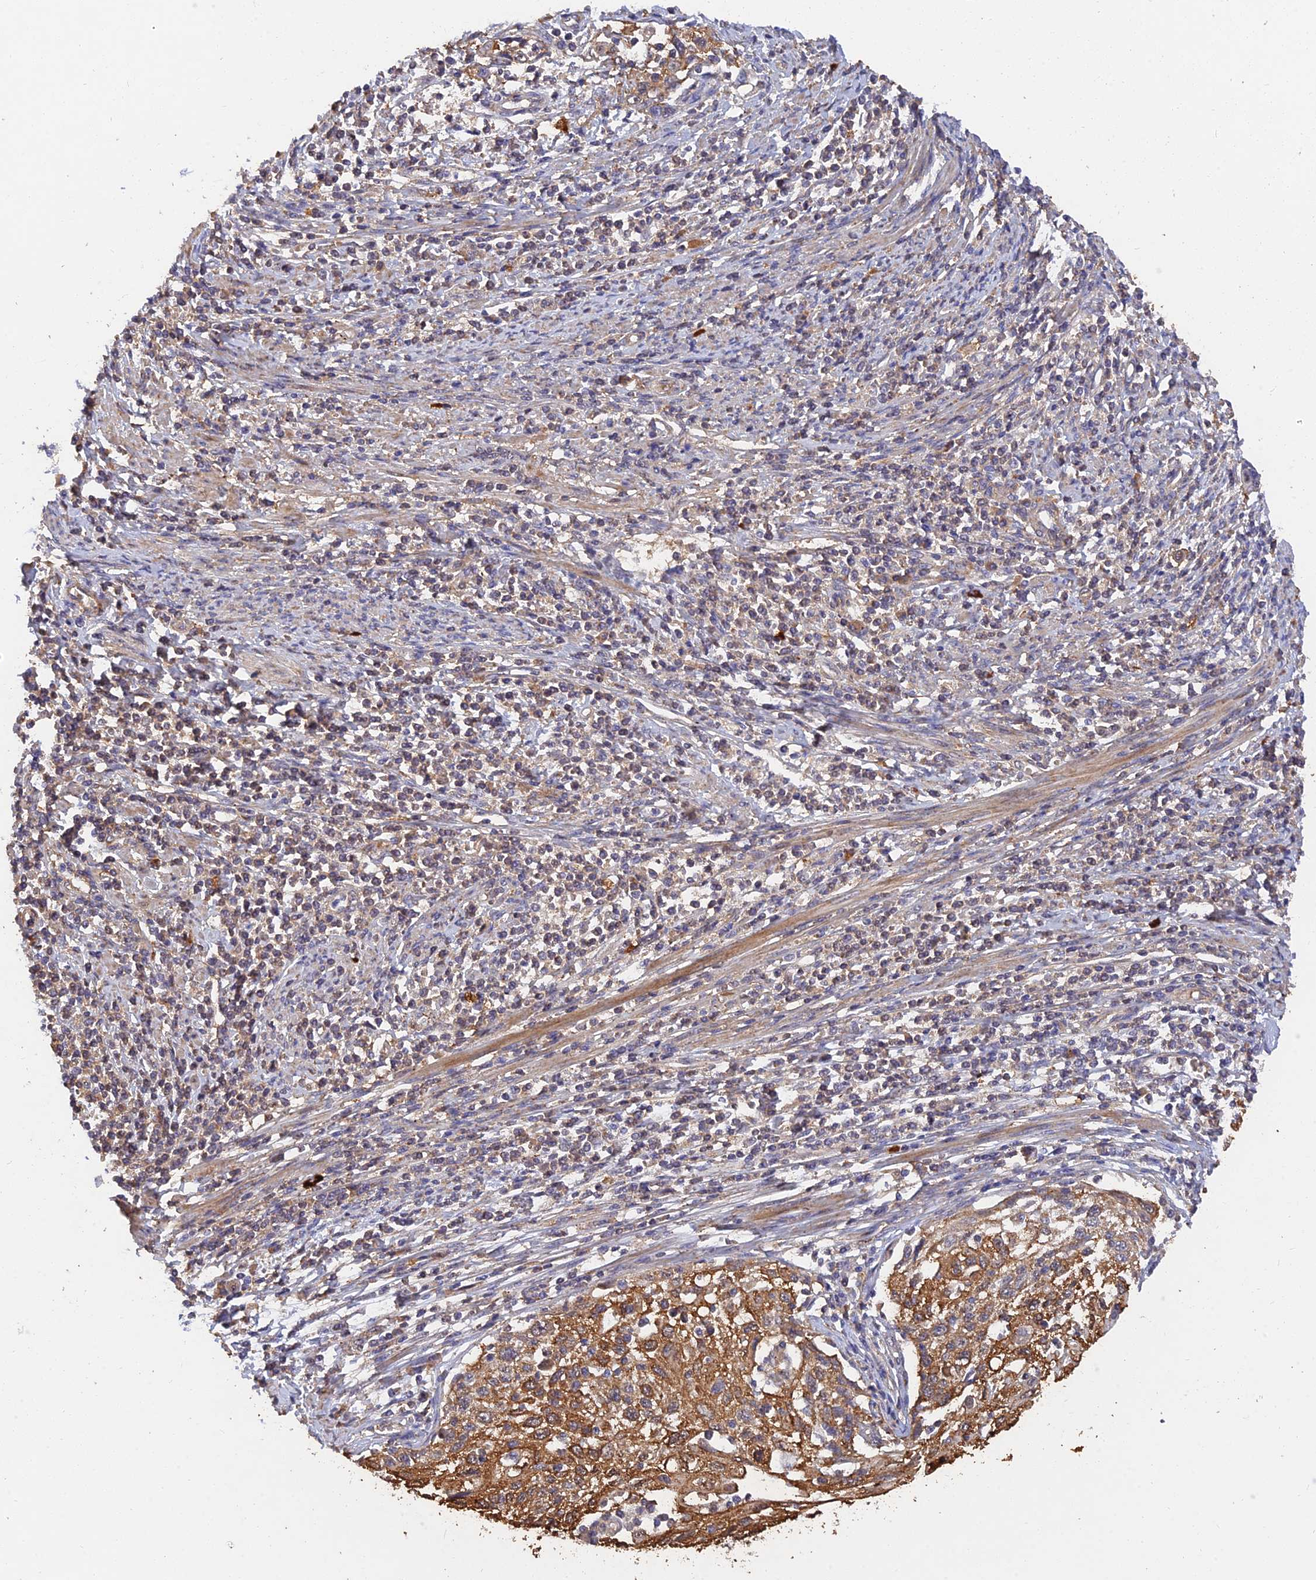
{"staining": {"intensity": "moderate", "quantity": ">75%", "location": "cytoplasmic/membranous"}, "tissue": "cervical cancer", "cell_type": "Tumor cells", "image_type": "cancer", "snomed": [{"axis": "morphology", "description": "Squamous cell carcinoma, NOS"}, {"axis": "topography", "description": "Cervix"}], "caption": "The immunohistochemical stain labels moderate cytoplasmic/membranous expression in tumor cells of cervical squamous cell carcinoma tissue.", "gene": "SLC38A11", "patient": {"sex": "female", "age": 70}}